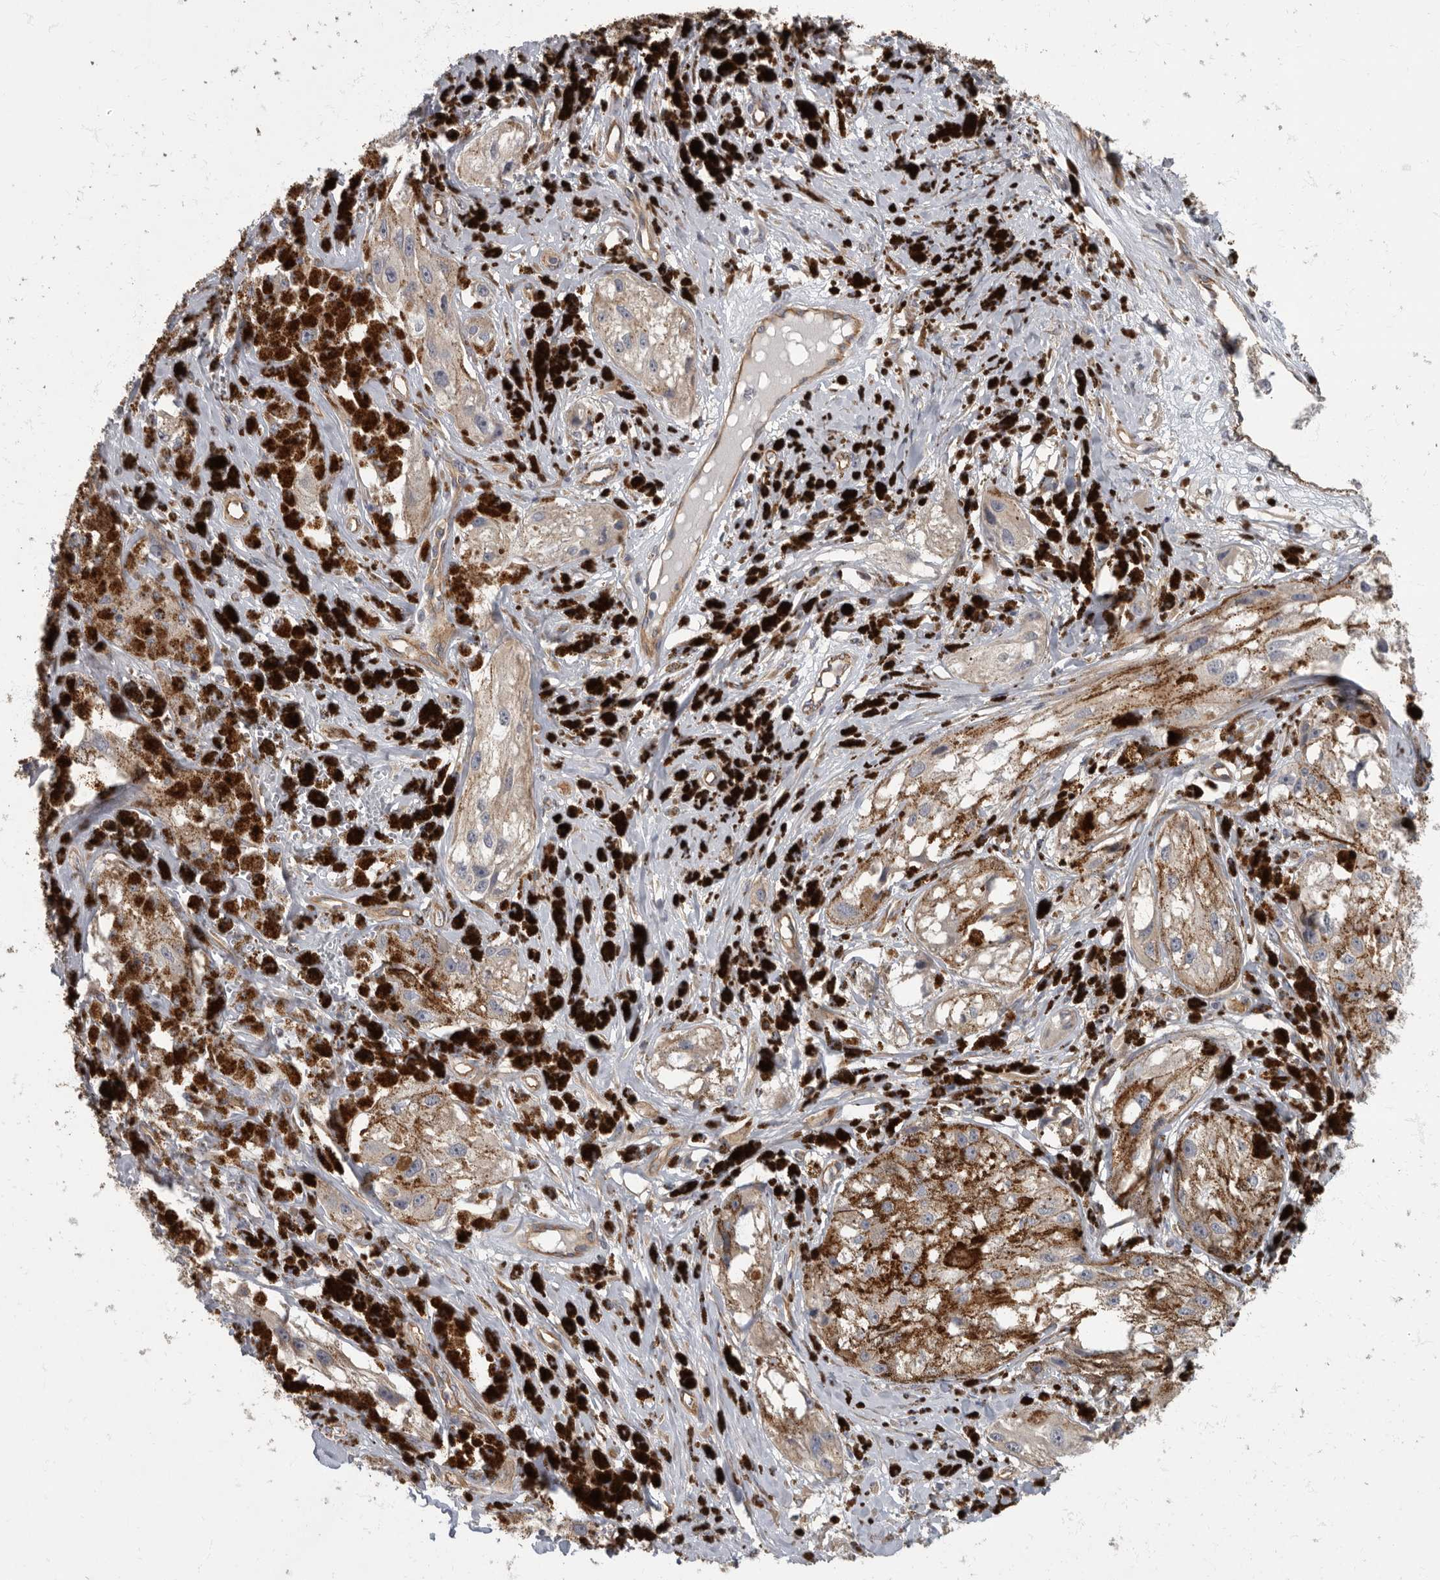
{"staining": {"intensity": "negative", "quantity": "none", "location": "none"}, "tissue": "melanoma", "cell_type": "Tumor cells", "image_type": "cancer", "snomed": [{"axis": "morphology", "description": "Malignant melanoma, NOS"}, {"axis": "topography", "description": "Skin"}], "caption": "The image reveals no significant expression in tumor cells of malignant melanoma.", "gene": "PDK1", "patient": {"sex": "male", "age": 88}}